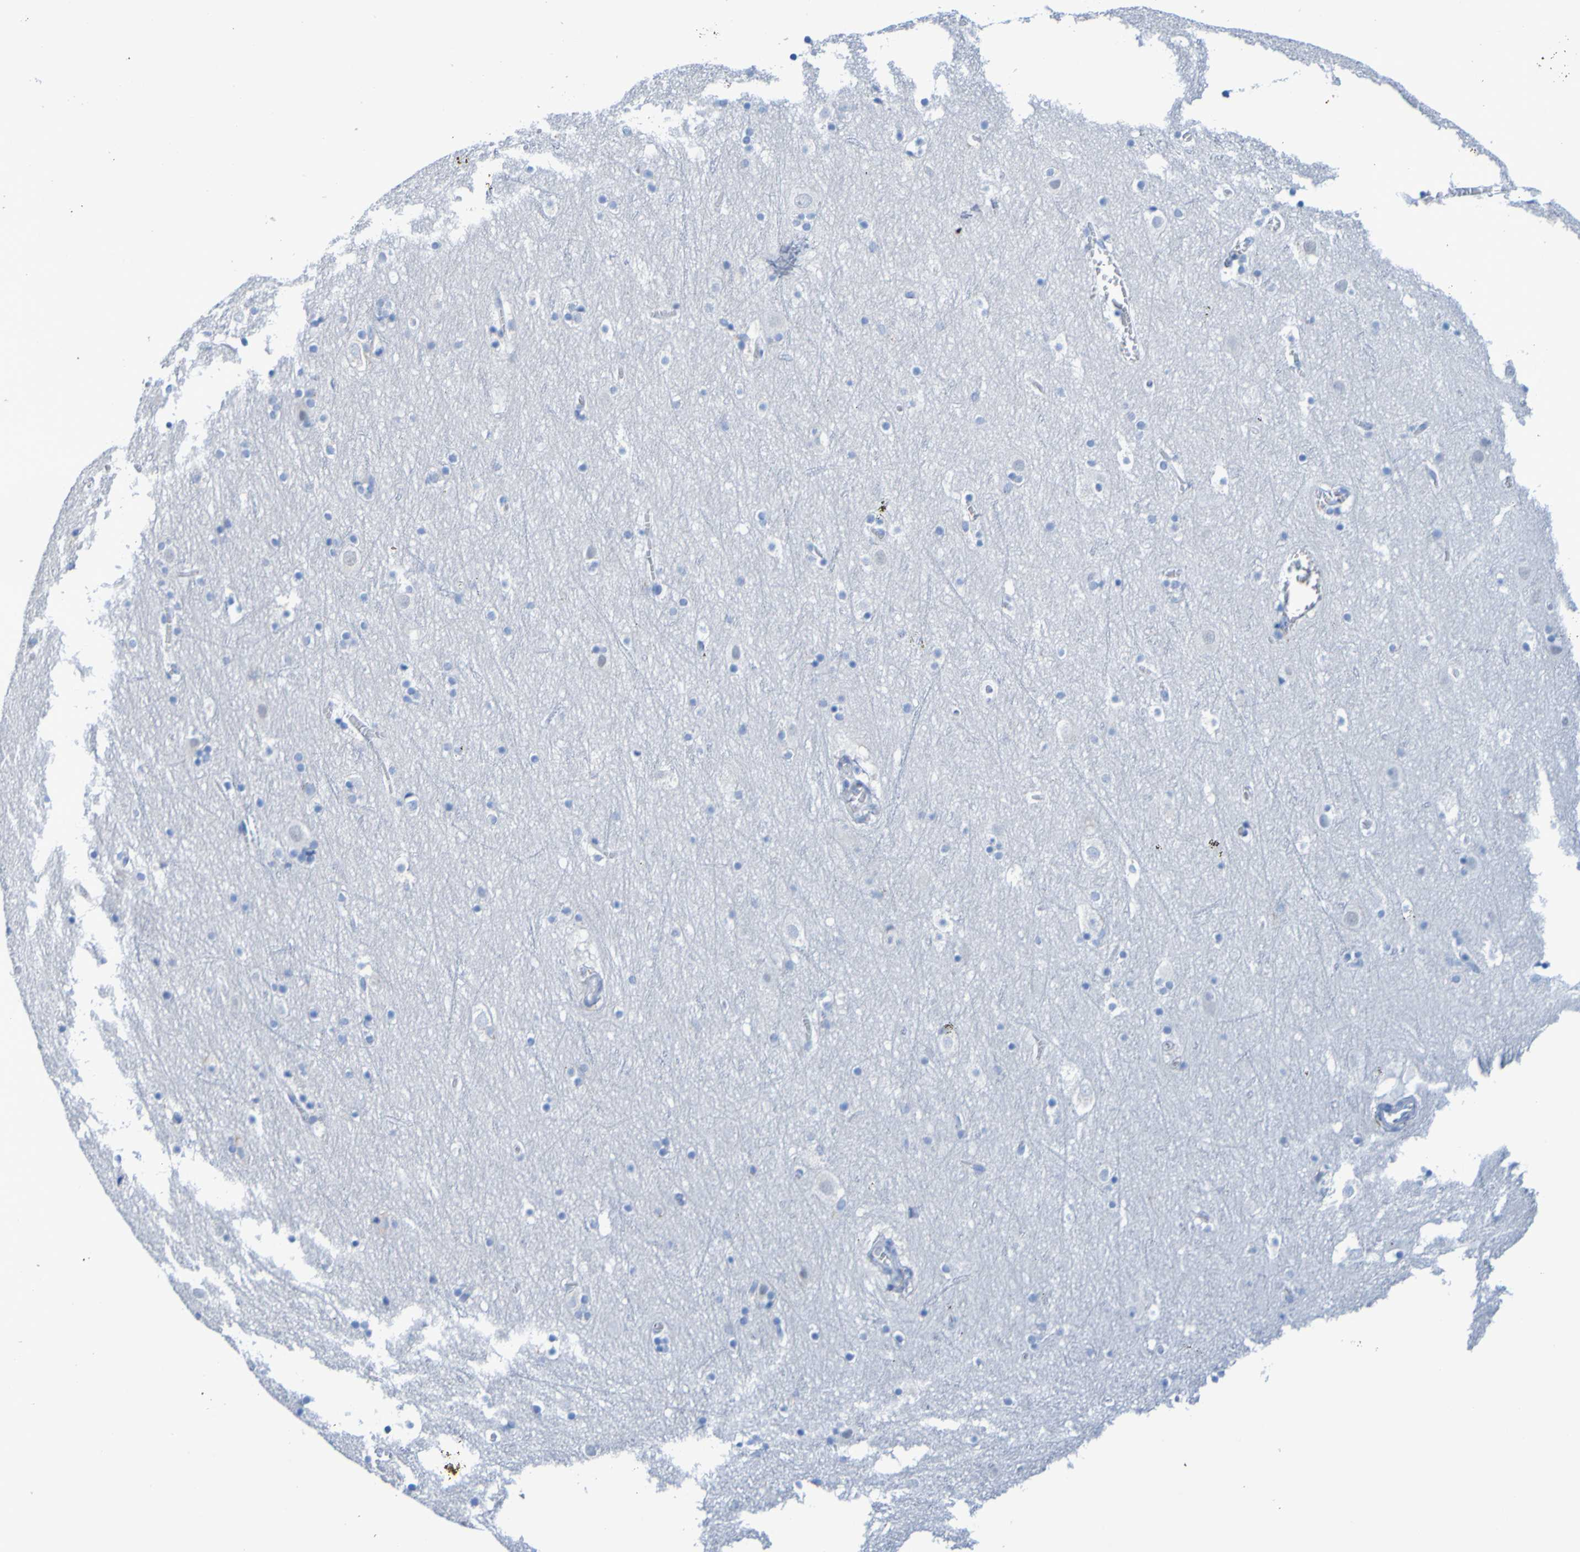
{"staining": {"intensity": "negative", "quantity": "none", "location": "none"}, "tissue": "cerebral cortex", "cell_type": "Endothelial cells", "image_type": "normal", "snomed": [{"axis": "morphology", "description": "Normal tissue, NOS"}, {"axis": "topography", "description": "Cerebral cortex"}], "caption": "A micrograph of cerebral cortex stained for a protein reveals no brown staining in endothelial cells. The staining is performed using DAB (3,3'-diaminobenzidine) brown chromogen with nuclei counter-stained in using hematoxylin.", "gene": "ACMSD", "patient": {"sex": "male", "age": 45}}